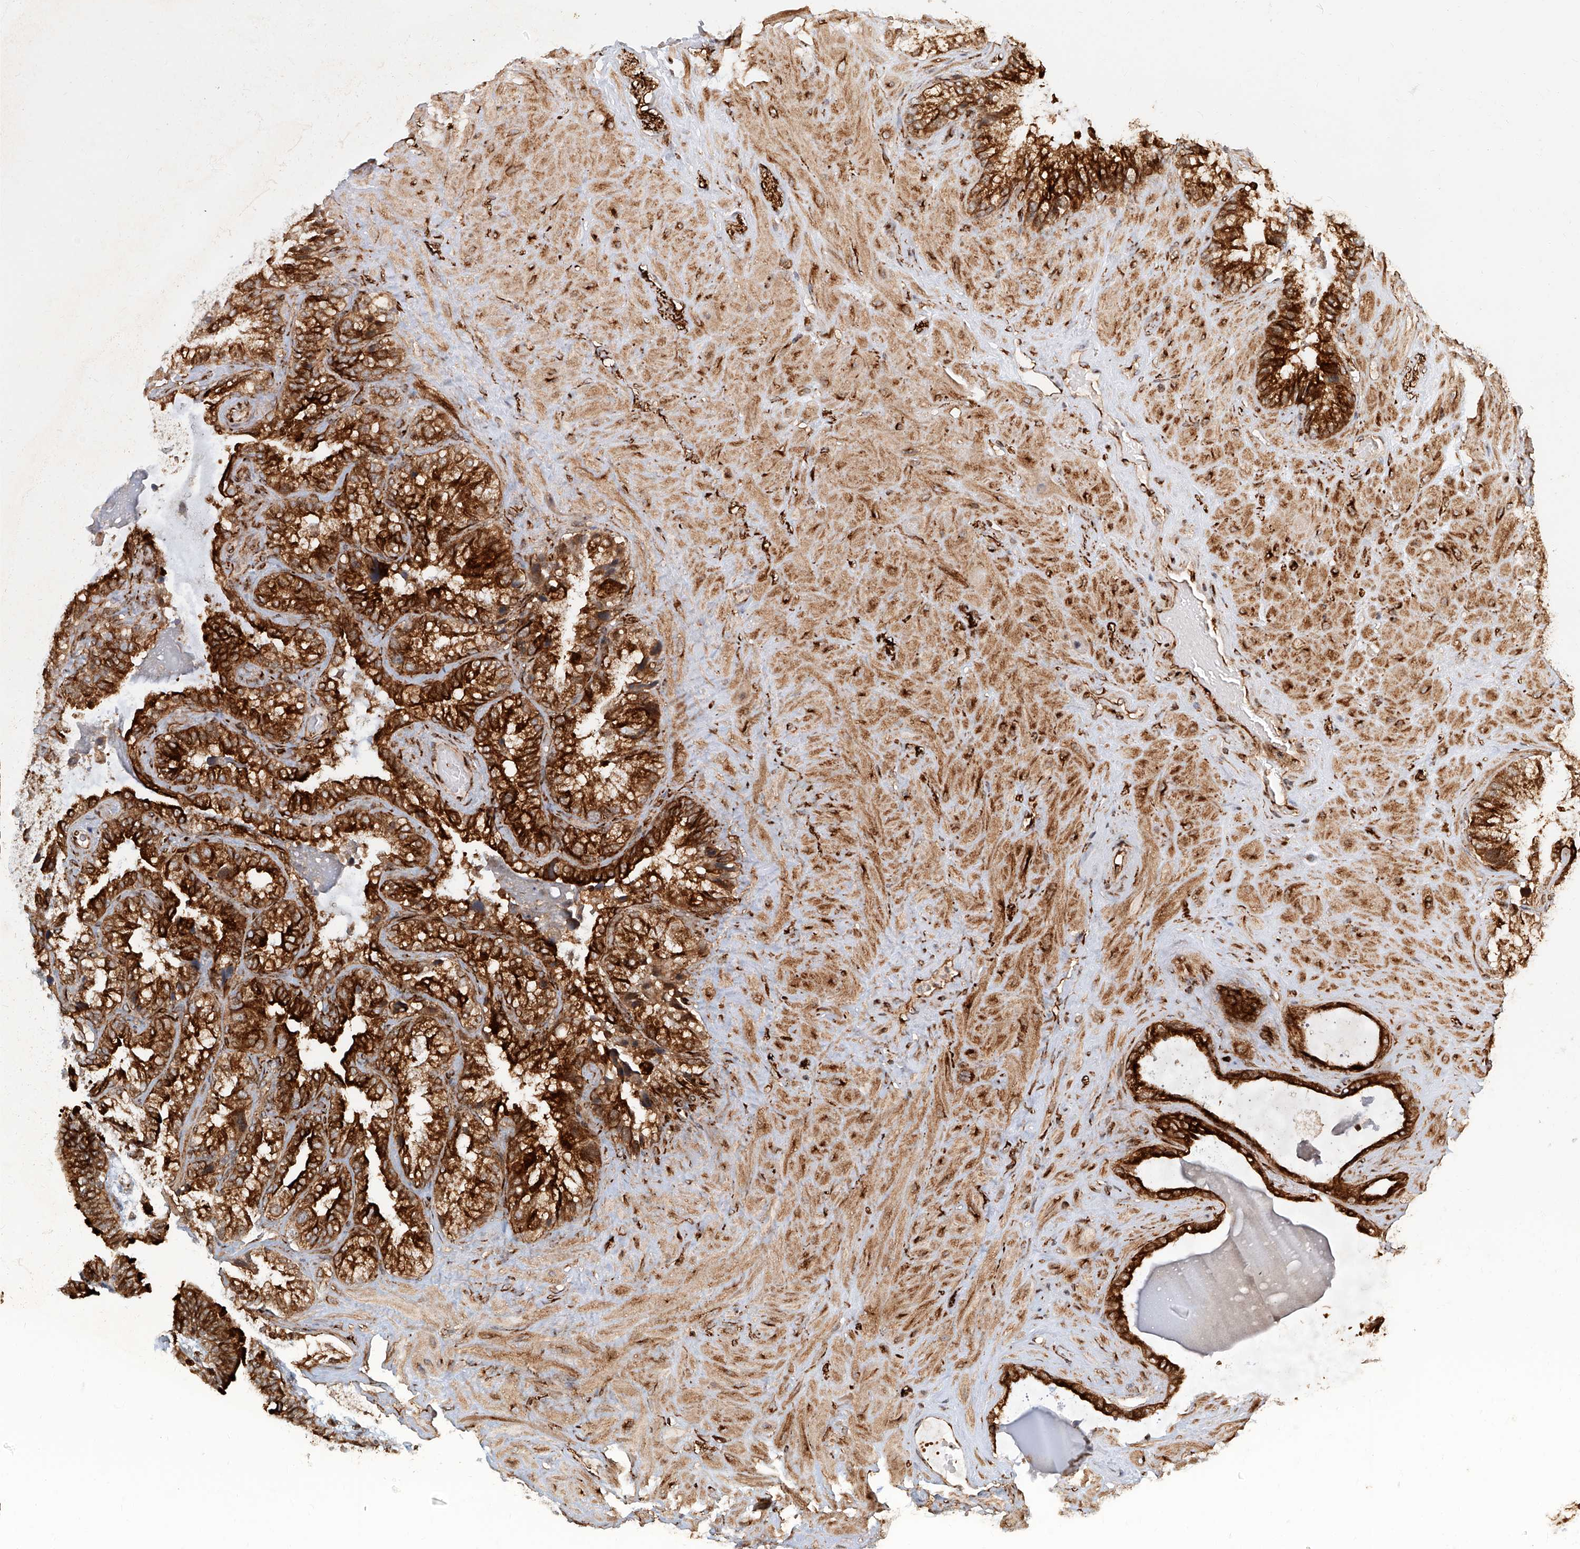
{"staining": {"intensity": "strong", "quantity": ">75%", "location": "cytoplasmic/membranous"}, "tissue": "seminal vesicle", "cell_type": "Glandular cells", "image_type": "normal", "snomed": [{"axis": "morphology", "description": "Normal tissue, NOS"}, {"axis": "topography", "description": "Prostate"}, {"axis": "topography", "description": "Seminal veicle"}], "caption": "Seminal vesicle stained with immunohistochemistry shows strong cytoplasmic/membranous expression in about >75% of glandular cells. The staining was performed using DAB, with brown indicating positive protein expression. Nuclei are stained blue with hematoxylin.", "gene": "NAP1L1", "patient": {"sex": "male", "age": 68}}